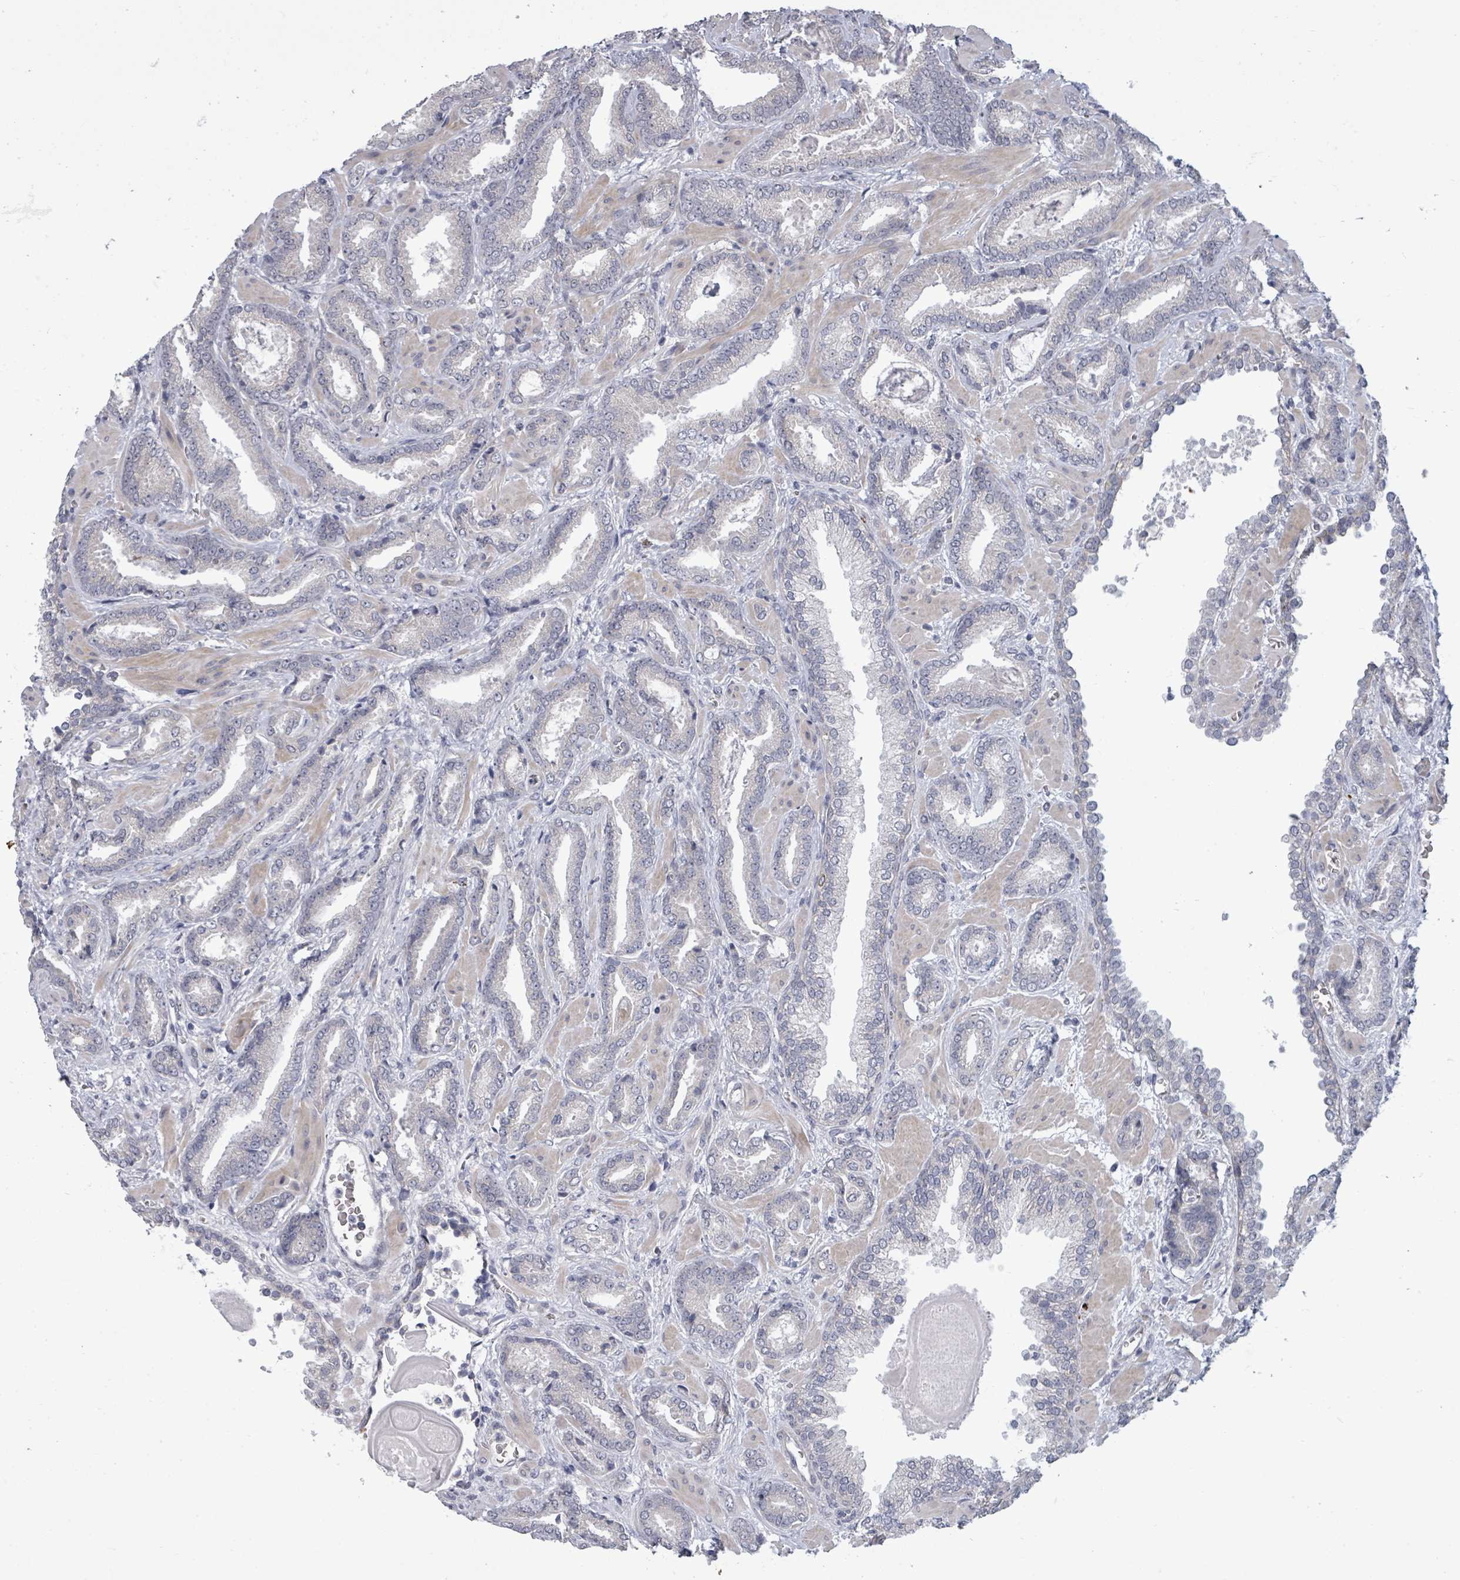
{"staining": {"intensity": "negative", "quantity": "none", "location": "none"}, "tissue": "prostate cancer", "cell_type": "Tumor cells", "image_type": "cancer", "snomed": [{"axis": "morphology", "description": "Adenocarcinoma, Low grade"}, {"axis": "topography", "description": "Prostate"}], "caption": "Histopathology image shows no significant protein expression in tumor cells of adenocarcinoma (low-grade) (prostate). Nuclei are stained in blue.", "gene": "ASB12", "patient": {"sex": "male", "age": 62}}